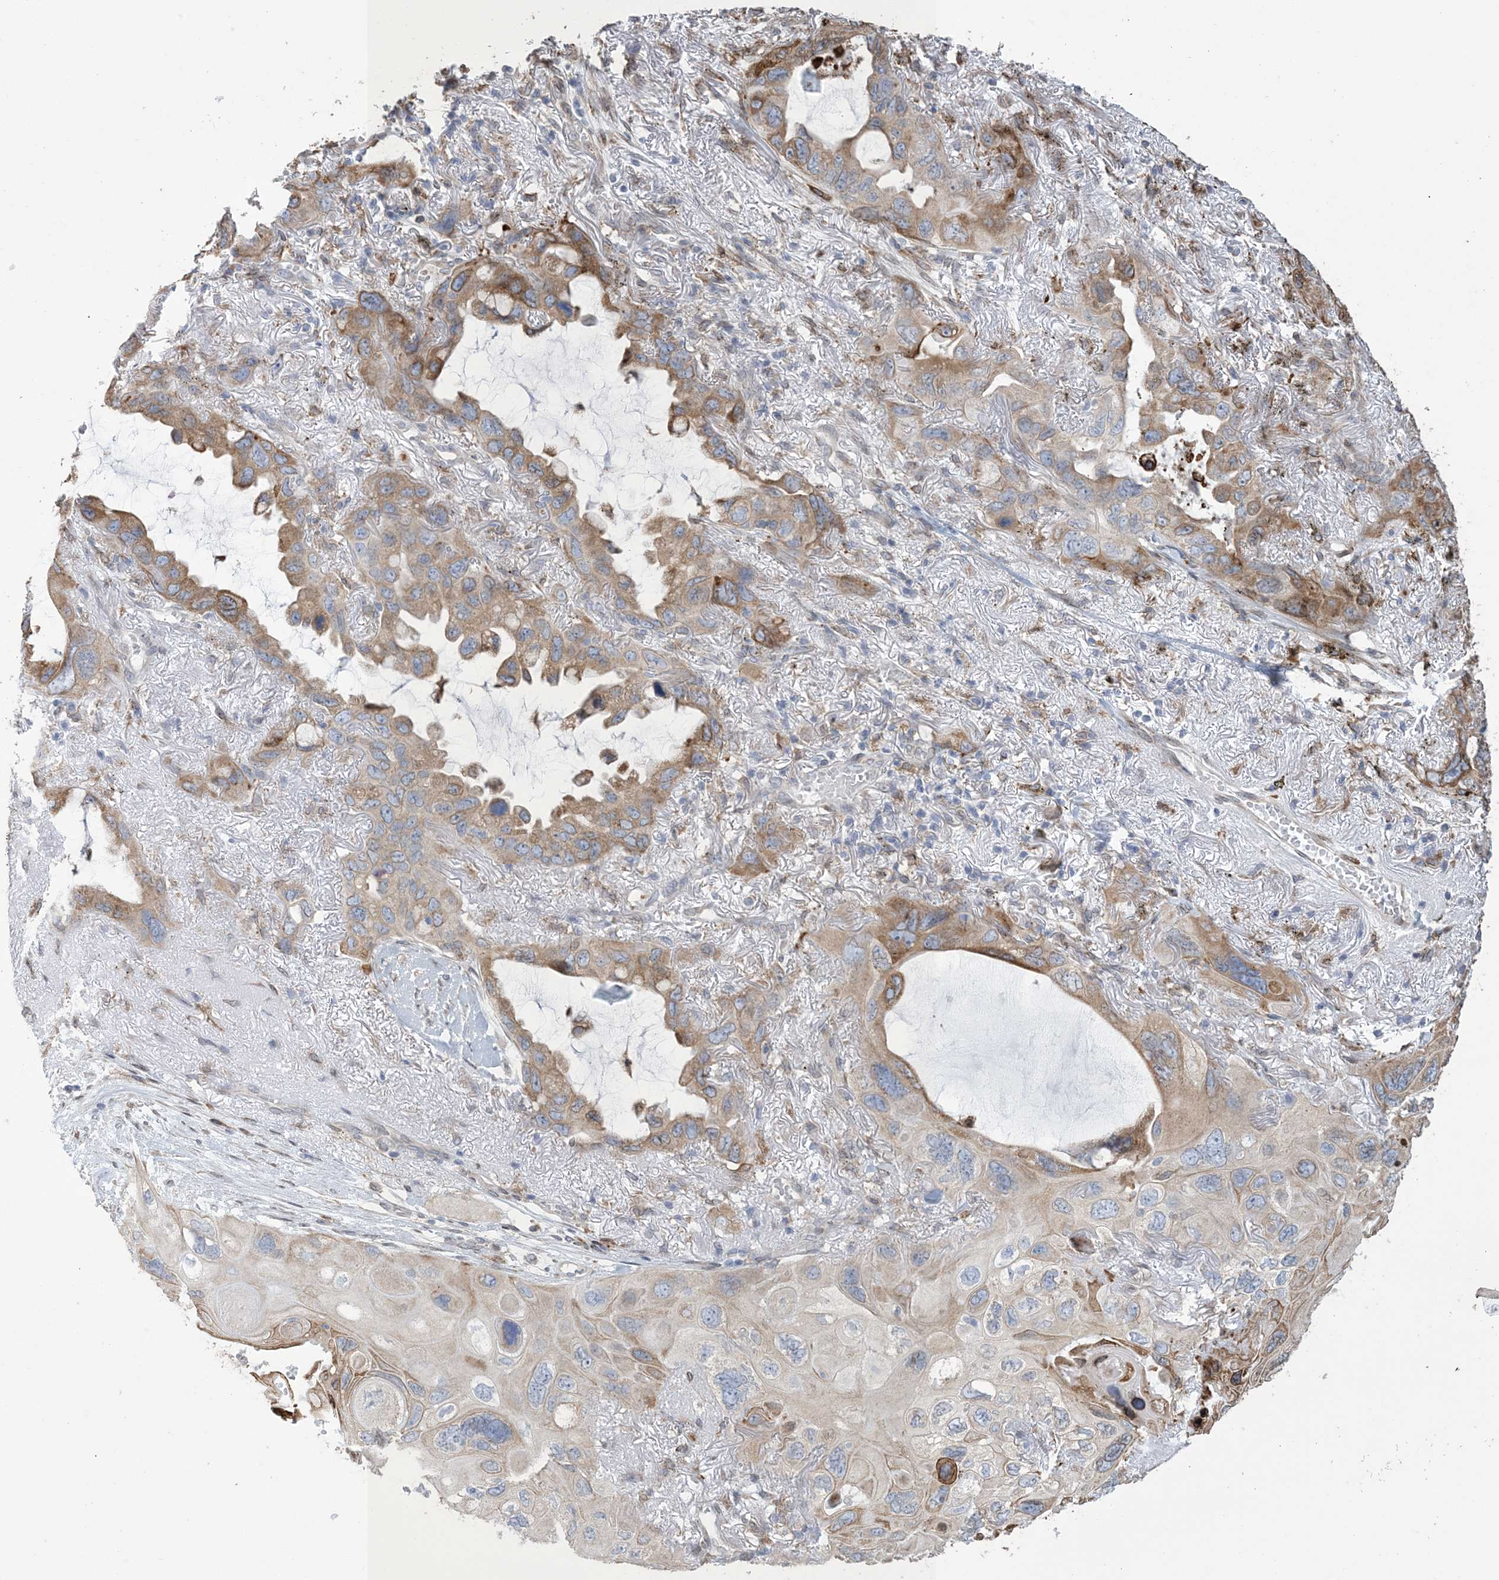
{"staining": {"intensity": "moderate", "quantity": ">75%", "location": "cytoplasmic/membranous"}, "tissue": "lung cancer", "cell_type": "Tumor cells", "image_type": "cancer", "snomed": [{"axis": "morphology", "description": "Squamous cell carcinoma, NOS"}, {"axis": "topography", "description": "Lung"}], "caption": "Human lung cancer stained with a protein marker exhibits moderate staining in tumor cells.", "gene": "SHANK1", "patient": {"sex": "female", "age": 73}}